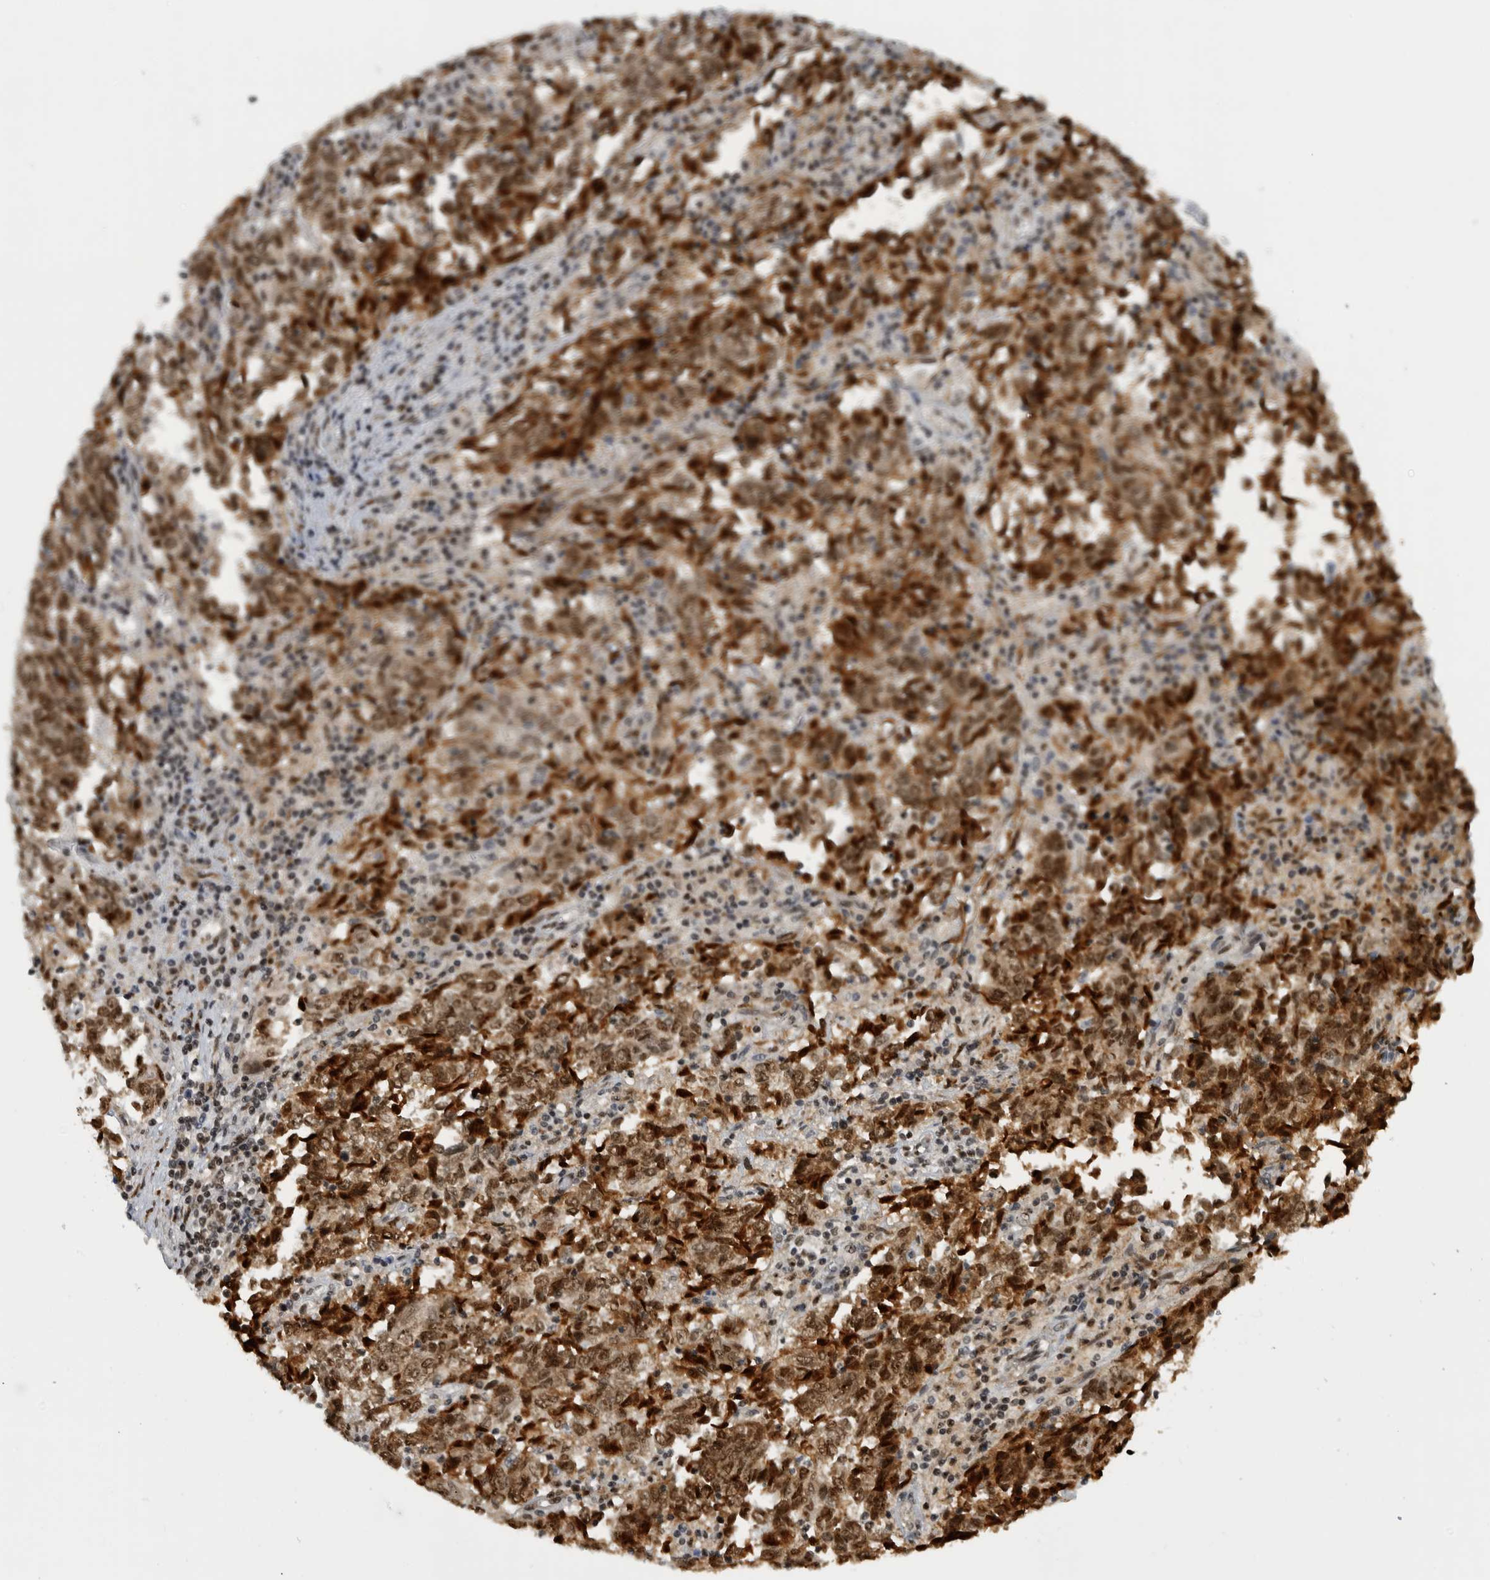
{"staining": {"intensity": "strong", "quantity": ">75%", "location": "cytoplasmic/membranous,nuclear"}, "tissue": "endometrial cancer", "cell_type": "Tumor cells", "image_type": "cancer", "snomed": [{"axis": "morphology", "description": "Adenocarcinoma, NOS"}, {"axis": "topography", "description": "Endometrium"}], "caption": "High-magnification brightfield microscopy of endometrial adenocarcinoma stained with DAB (brown) and counterstained with hematoxylin (blue). tumor cells exhibit strong cytoplasmic/membranous and nuclear expression is appreciated in approximately>75% of cells. (brown staining indicates protein expression, while blue staining denotes nuclei).", "gene": "ZSCAN2", "patient": {"sex": "female", "age": 80}}